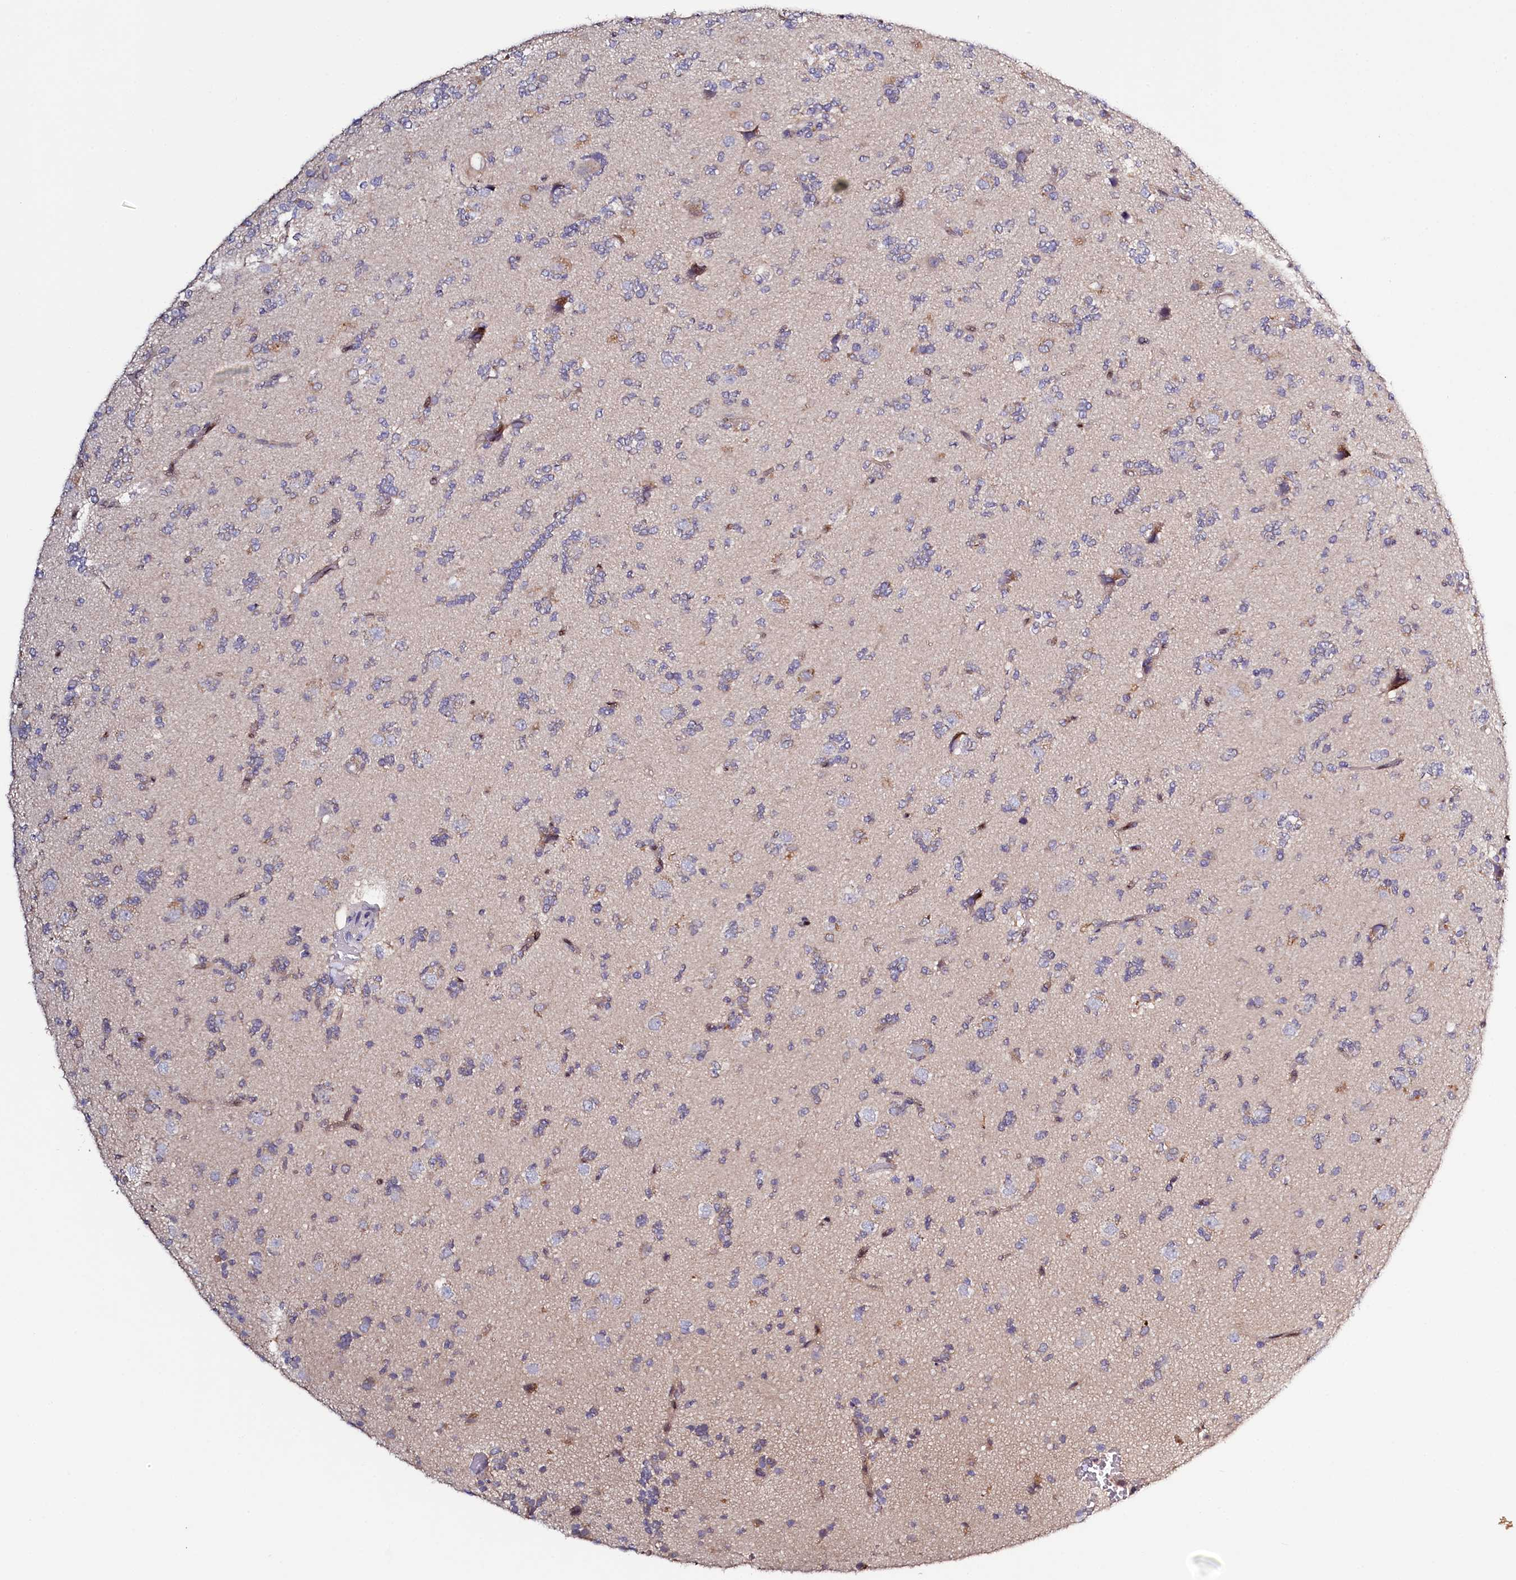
{"staining": {"intensity": "weak", "quantity": "25%-75%", "location": "cytoplasmic/membranous"}, "tissue": "glioma", "cell_type": "Tumor cells", "image_type": "cancer", "snomed": [{"axis": "morphology", "description": "Glioma, malignant, High grade"}, {"axis": "topography", "description": "Brain"}], "caption": "Protein expression by IHC reveals weak cytoplasmic/membranous positivity in about 25%-75% of tumor cells in malignant glioma (high-grade).", "gene": "PDE6D", "patient": {"sex": "female", "age": 62}}